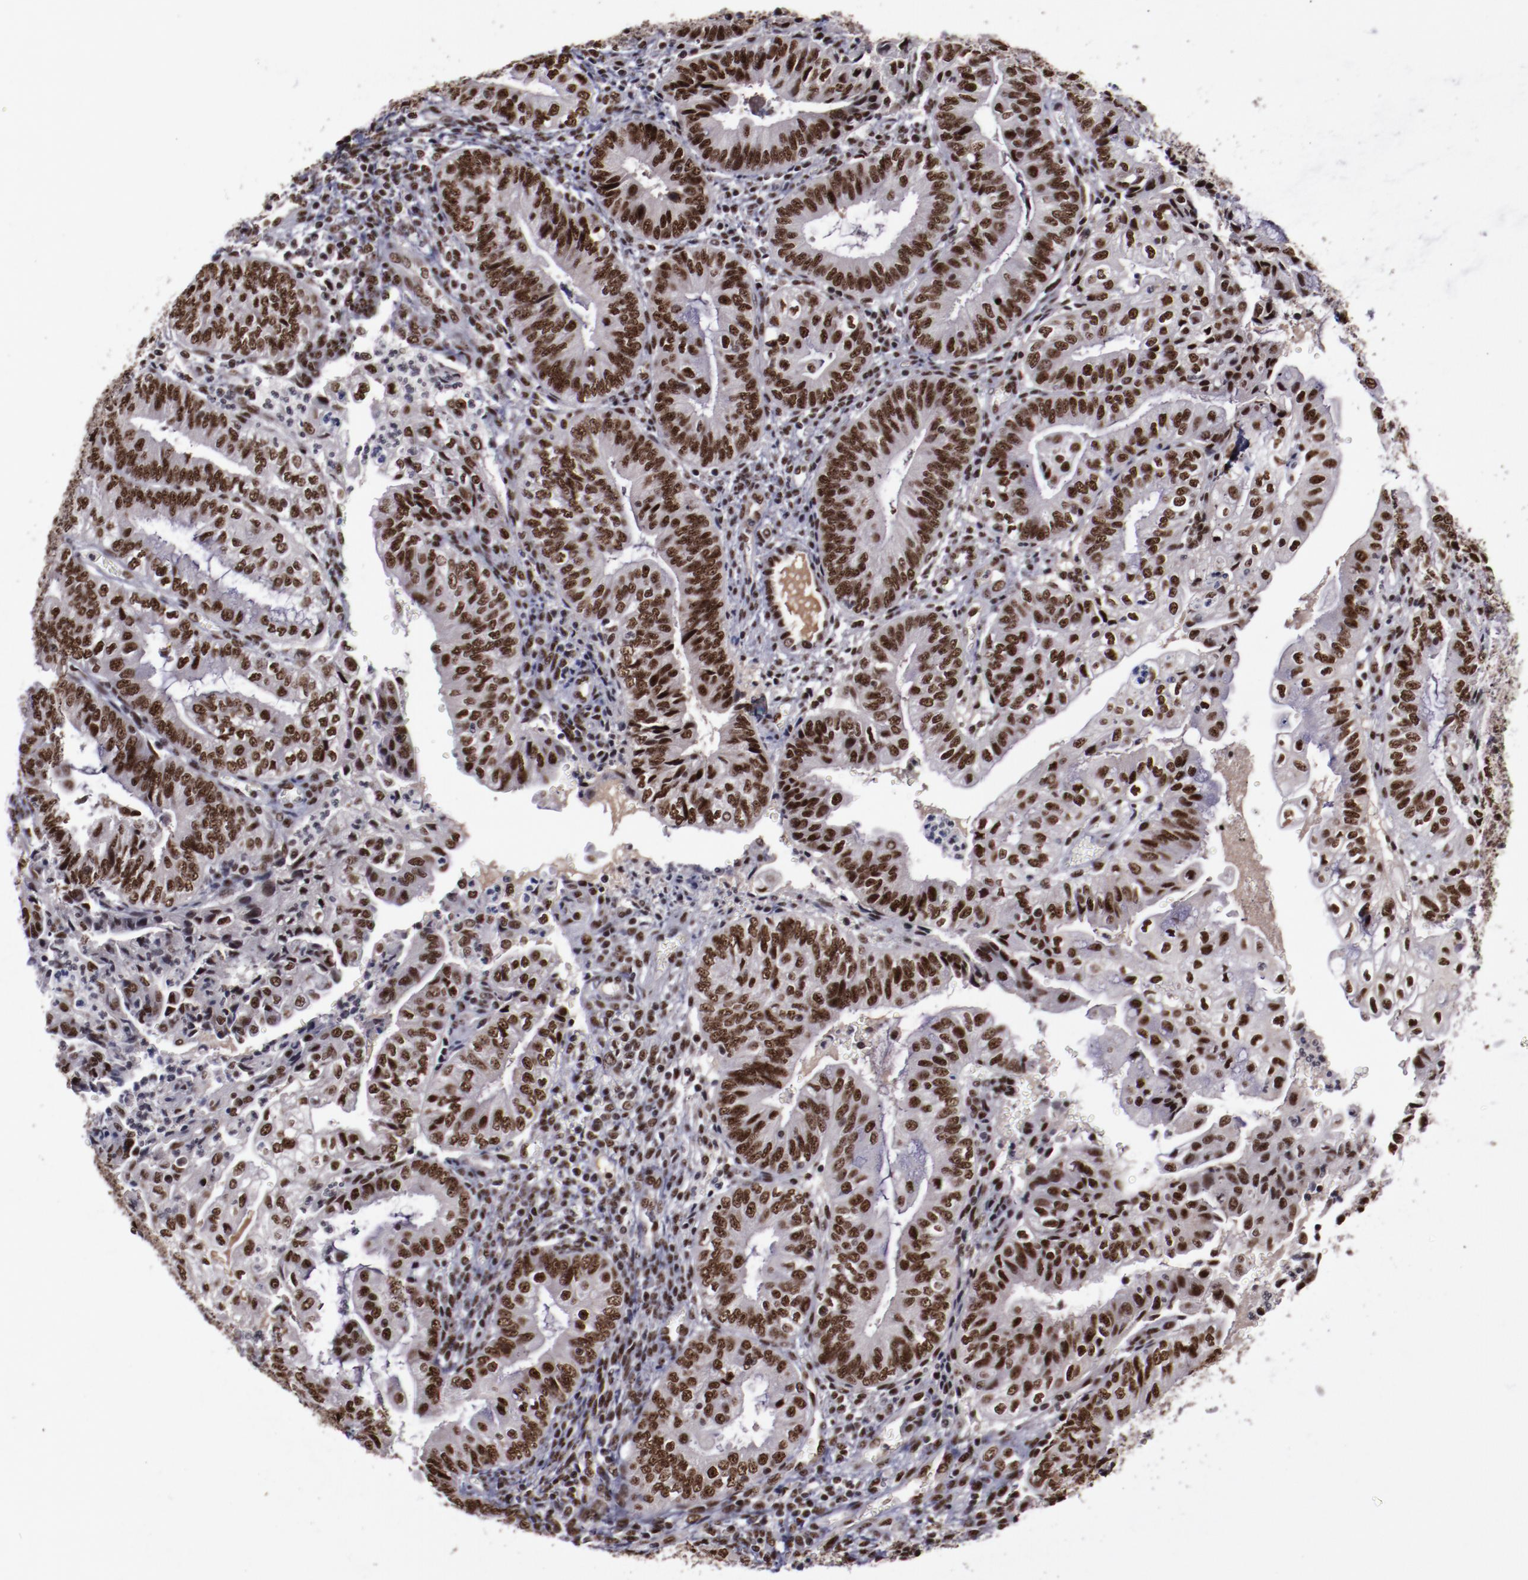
{"staining": {"intensity": "strong", "quantity": ">75%", "location": "nuclear"}, "tissue": "endometrial cancer", "cell_type": "Tumor cells", "image_type": "cancer", "snomed": [{"axis": "morphology", "description": "Adenocarcinoma, NOS"}, {"axis": "topography", "description": "Endometrium"}], "caption": "Immunohistochemical staining of endometrial adenocarcinoma shows strong nuclear protein staining in about >75% of tumor cells.", "gene": "ERH", "patient": {"sex": "female", "age": 55}}